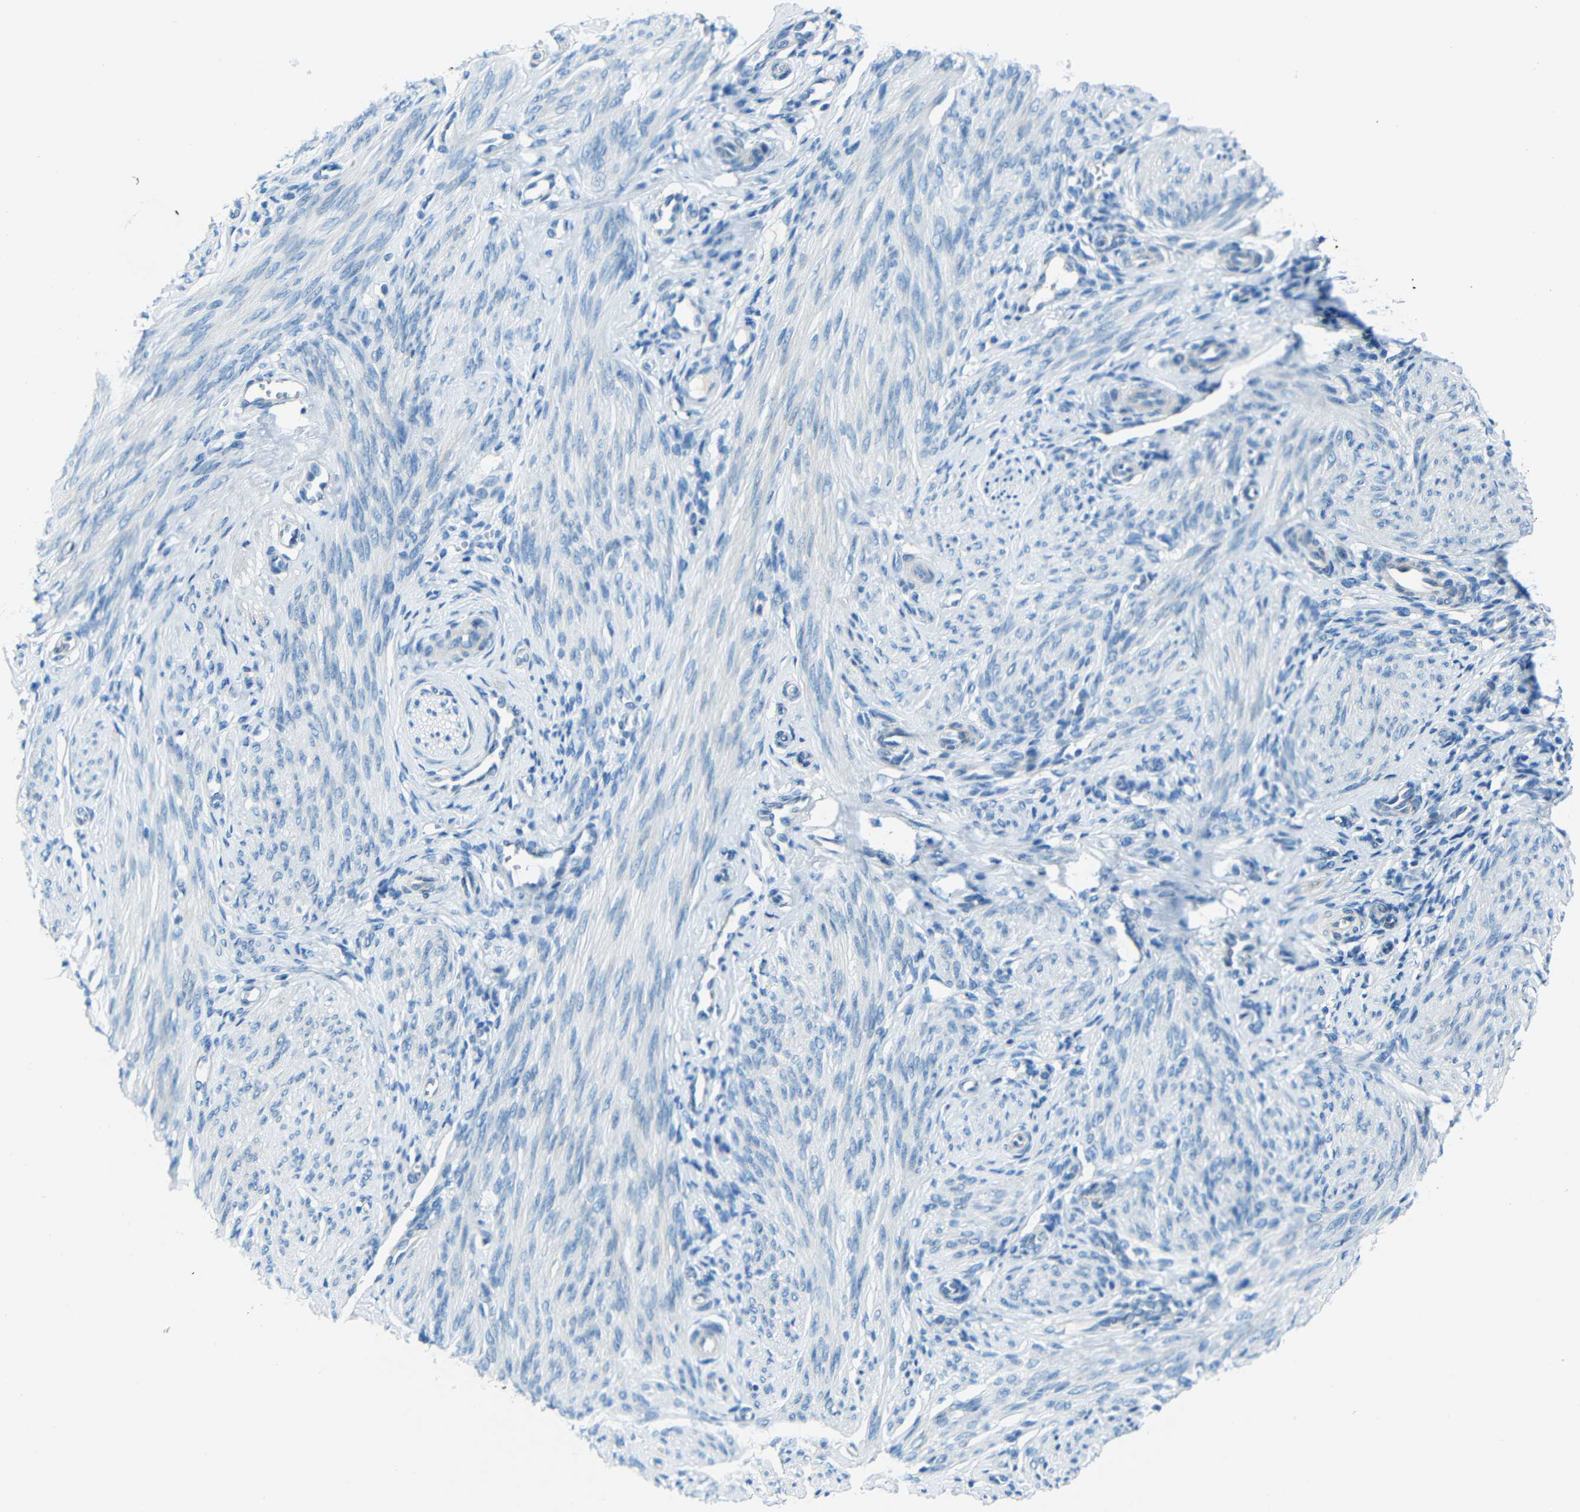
{"staining": {"intensity": "negative", "quantity": "none", "location": "none"}, "tissue": "endometrium", "cell_type": "Cells in endometrial stroma", "image_type": "normal", "snomed": [{"axis": "morphology", "description": "Normal tissue, NOS"}, {"axis": "topography", "description": "Endometrium"}], "caption": "Protein analysis of unremarkable endometrium exhibits no significant positivity in cells in endometrial stroma. The staining is performed using DAB (3,3'-diaminobenzidine) brown chromogen with nuclei counter-stained in using hematoxylin.", "gene": "CYP26B1", "patient": {"sex": "female", "age": 27}}